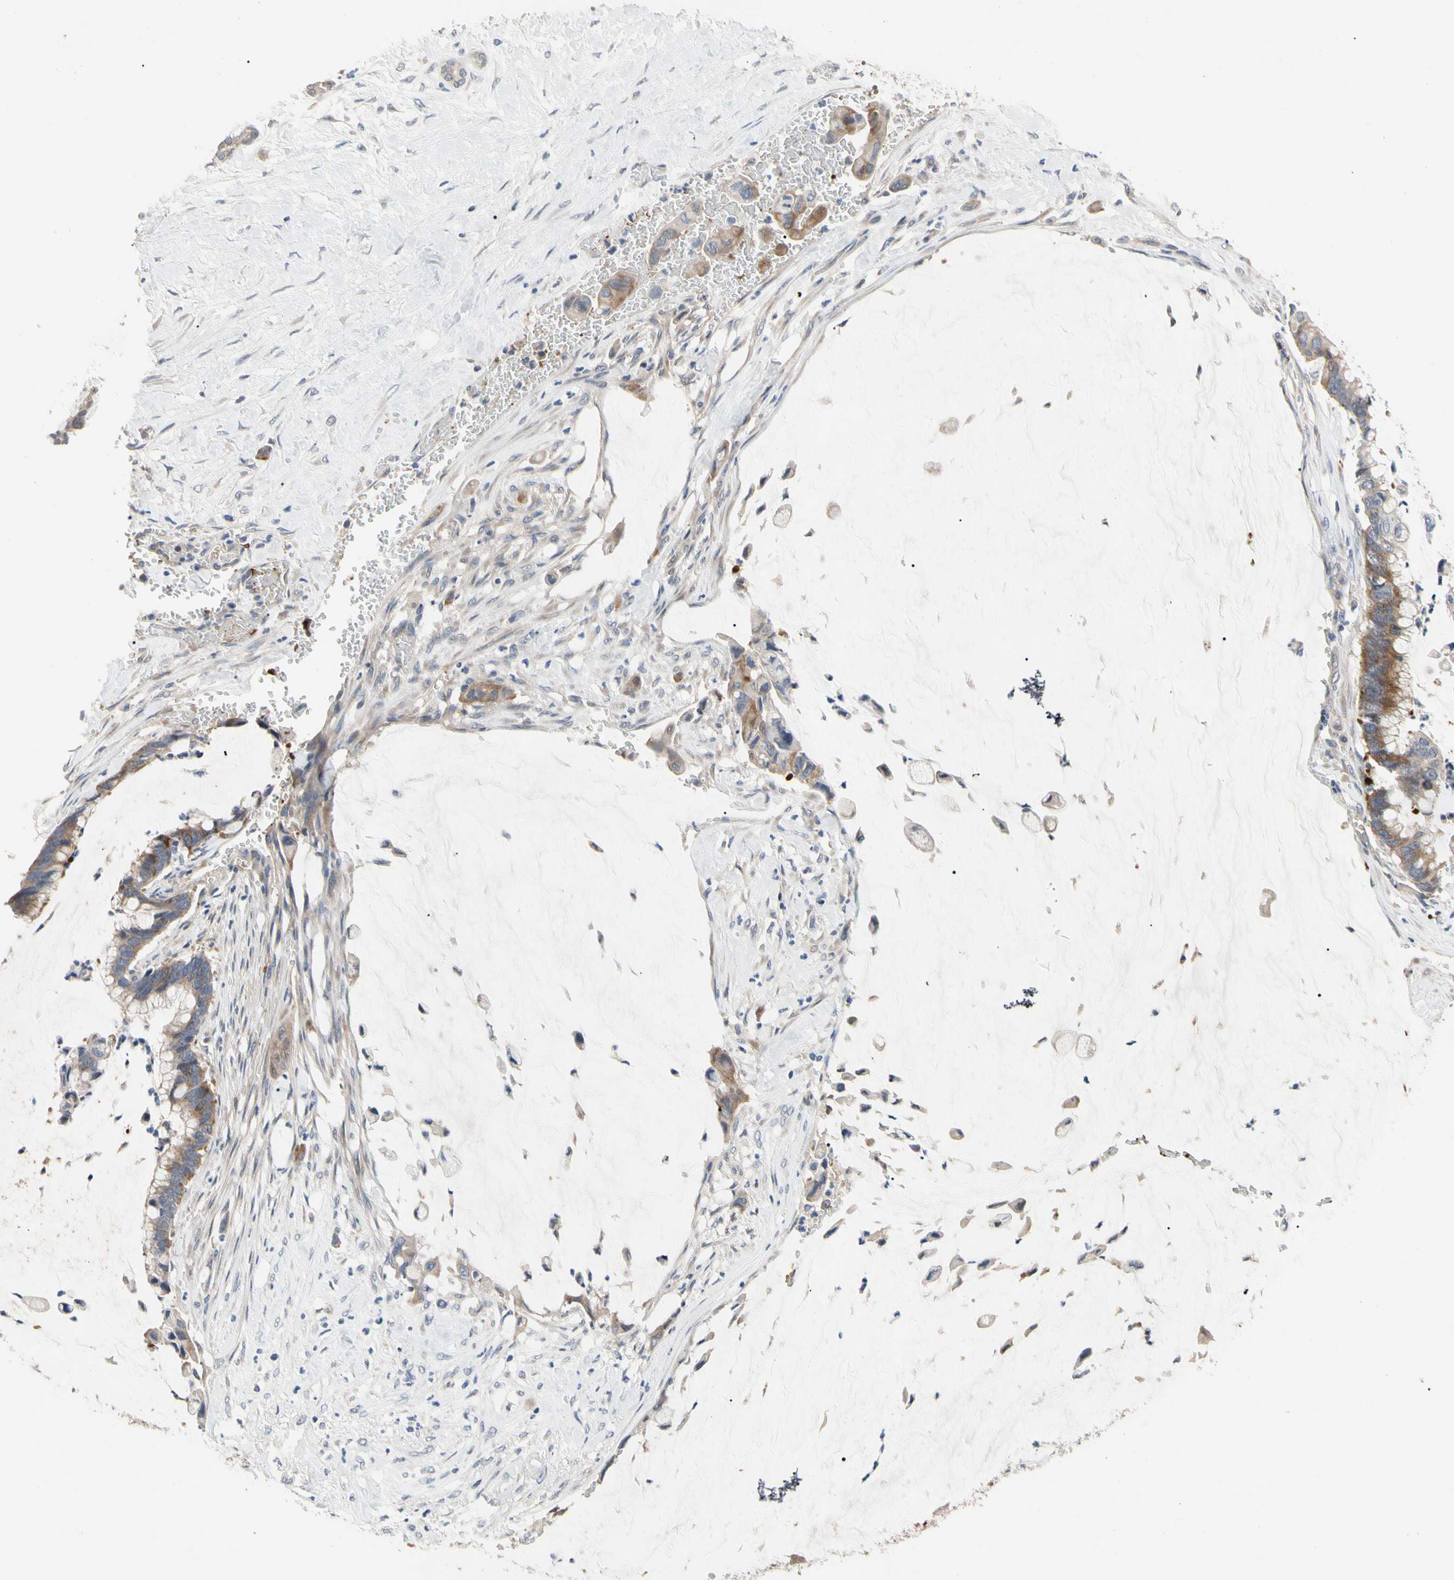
{"staining": {"intensity": "moderate", "quantity": ">75%", "location": "cytoplasmic/membranous"}, "tissue": "pancreatic cancer", "cell_type": "Tumor cells", "image_type": "cancer", "snomed": [{"axis": "morphology", "description": "Adenocarcinoma, NOS"}, {"axis": "topography", "description": "Pancreas"}], "caption": "Adenocarcinoma (pancreatic) tissue demonstrates moderate cytoplasmic/membranous staining in about >75% of tumor cells Nuclei are stained in blue.", "gene": "HMGCR", "patient": {"sex": "male", "age": 41}}